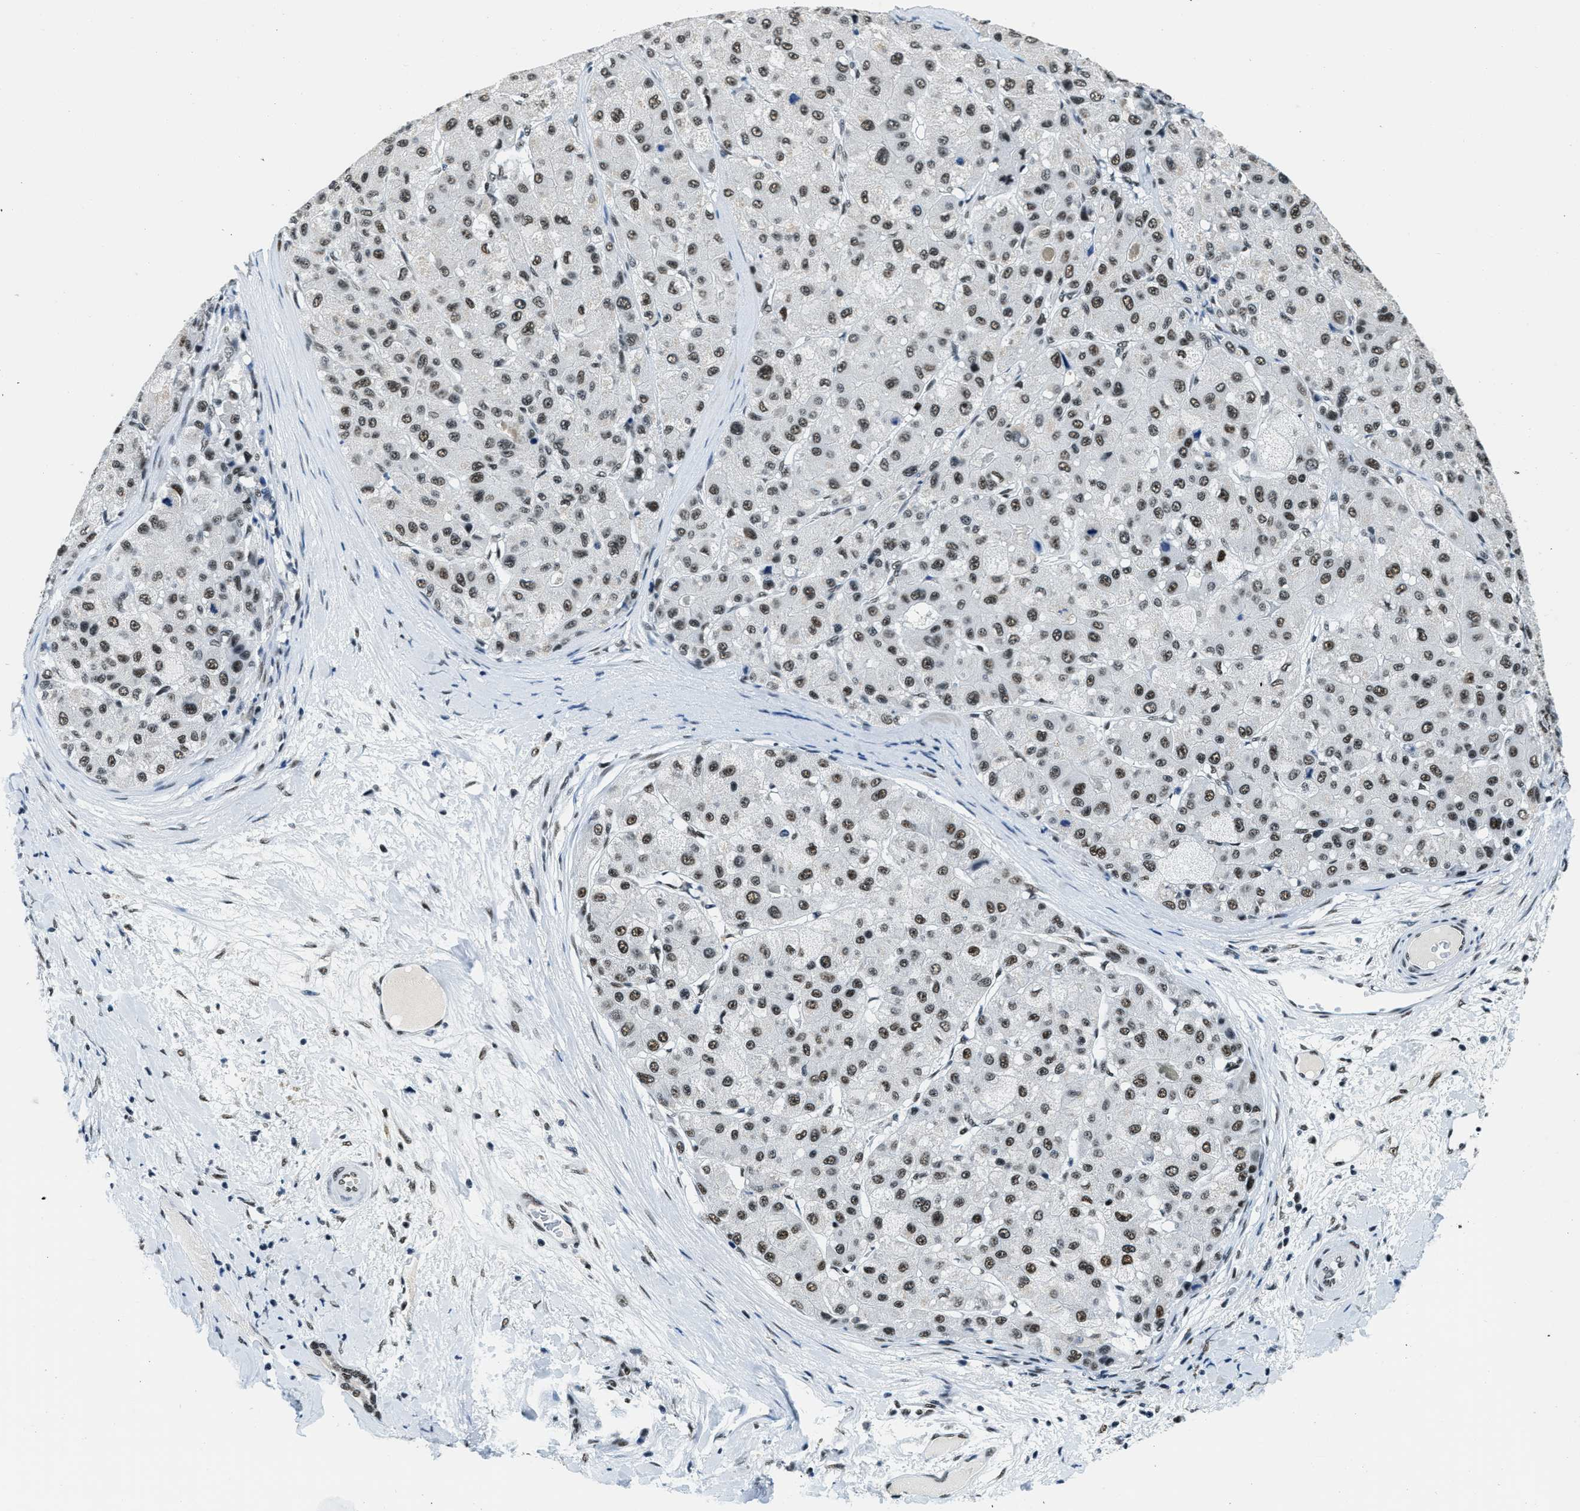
{"staining": {"intensity": "moderate", "quantity": ">75%", "location": "nuclear"}, "tissue": "liver cancer", "cell_type": "Tumor cells", "image_type": "cancer", "snomed": [{"axis": "morphology", "description": "Carcinoma, Hepatocellular, NOS"}, {"axis": "topography", "description": "Liver"}], "caption": "The histopathology image exhibits a brown stain indicating the presence of a protein in the nuclear of tumor cells in liver cancer.", "gene": "SSB", "patient": {"sex": "male", "age": 80}}